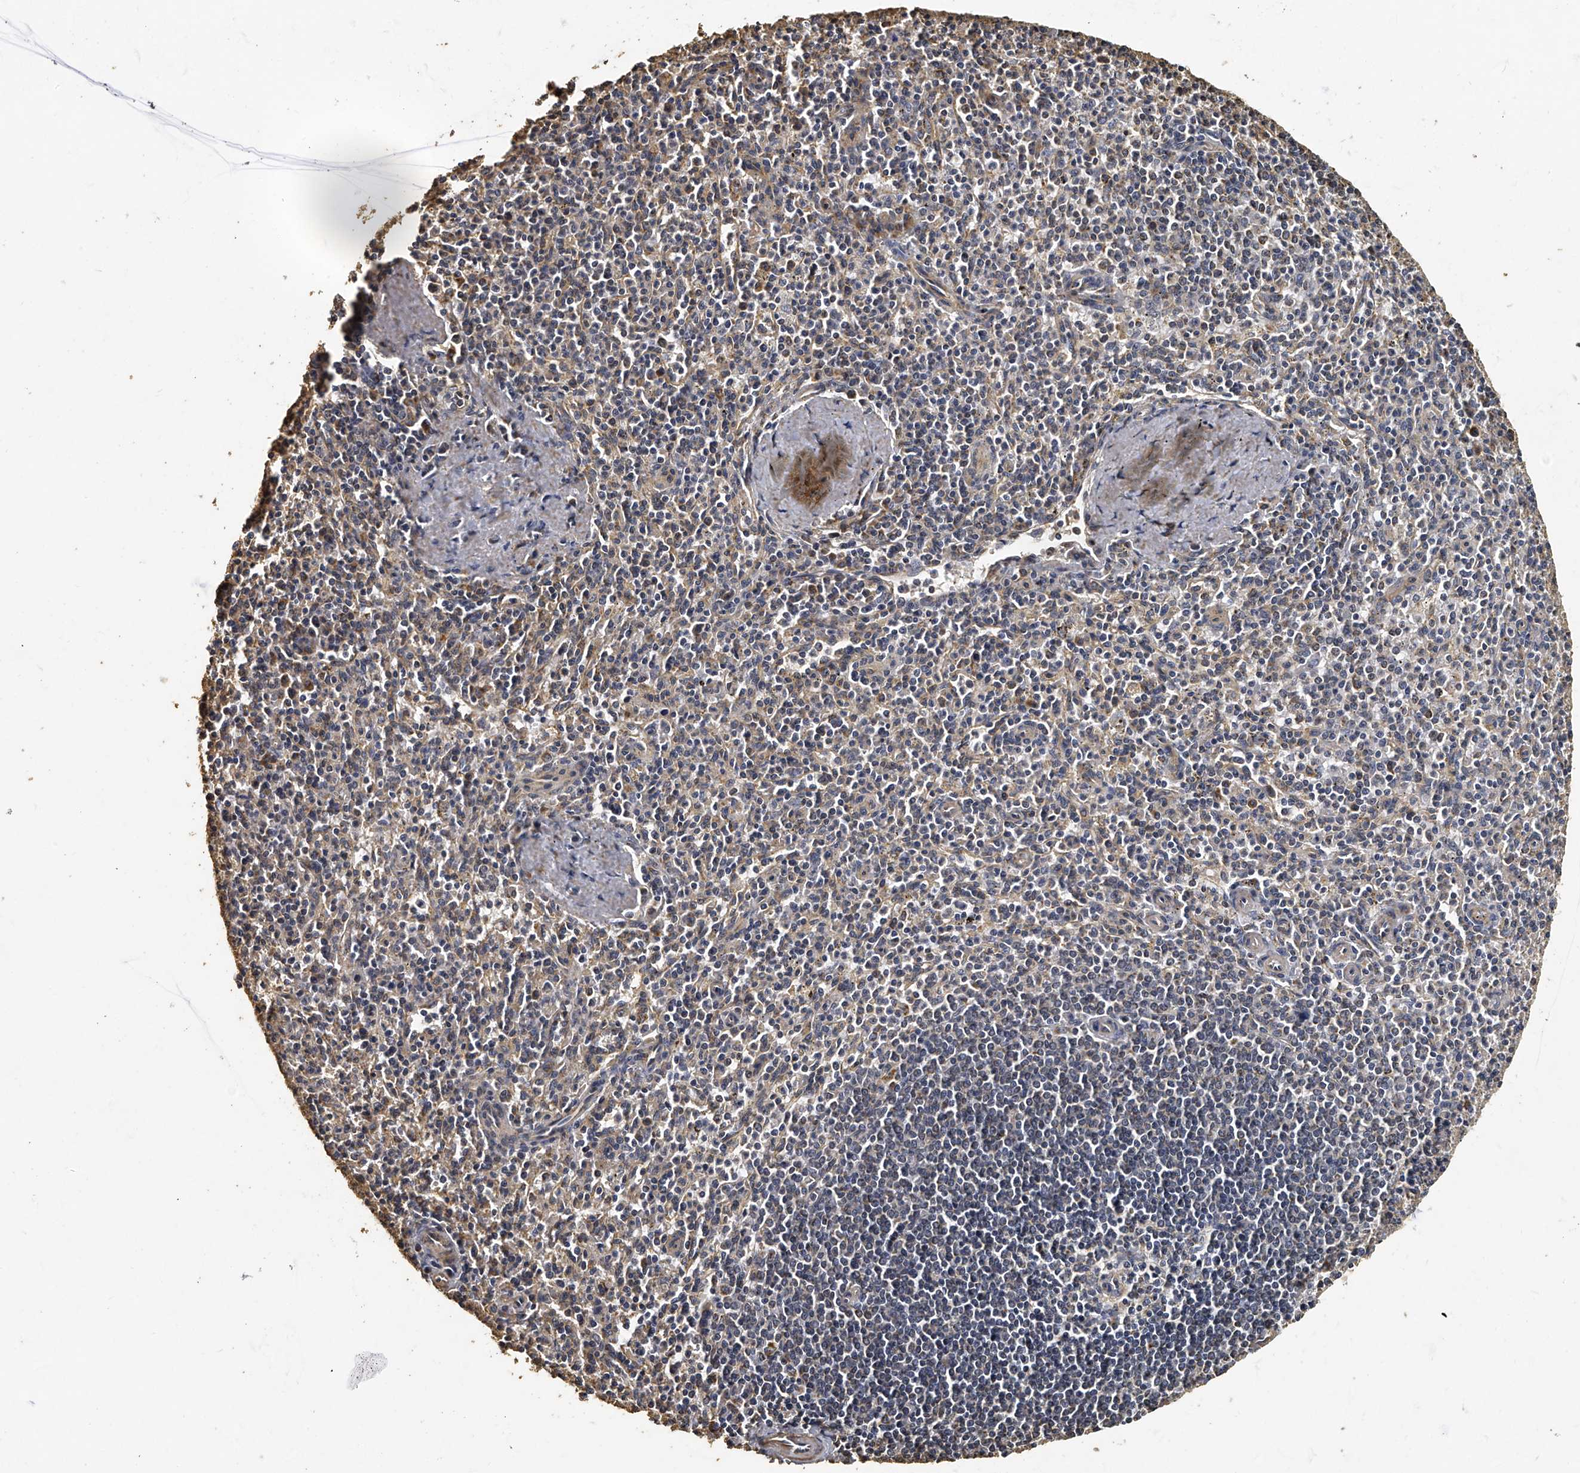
{"staining": {"intensity": "weak", "quantity": "25%-75%", "location": "cytoplasmic/membranous"}, "tissue": "spleen", "cell_type": "Cells in red pulp", "image_type": "normal", "snomed": [{"axis": "morphology", "description": "Normal tissue, NOS"}, {"axis": "topography", "description": "Spleen"}], "caption": "Approximately 25%-75% of cells in red pulp in benign human spleen demonstrate weak cytoplasmic/membranous protein staining as visualized by brown immunohistochemical staining.", "gene": "MRPL28", "patient": {"sex": "male", "age": 72}}